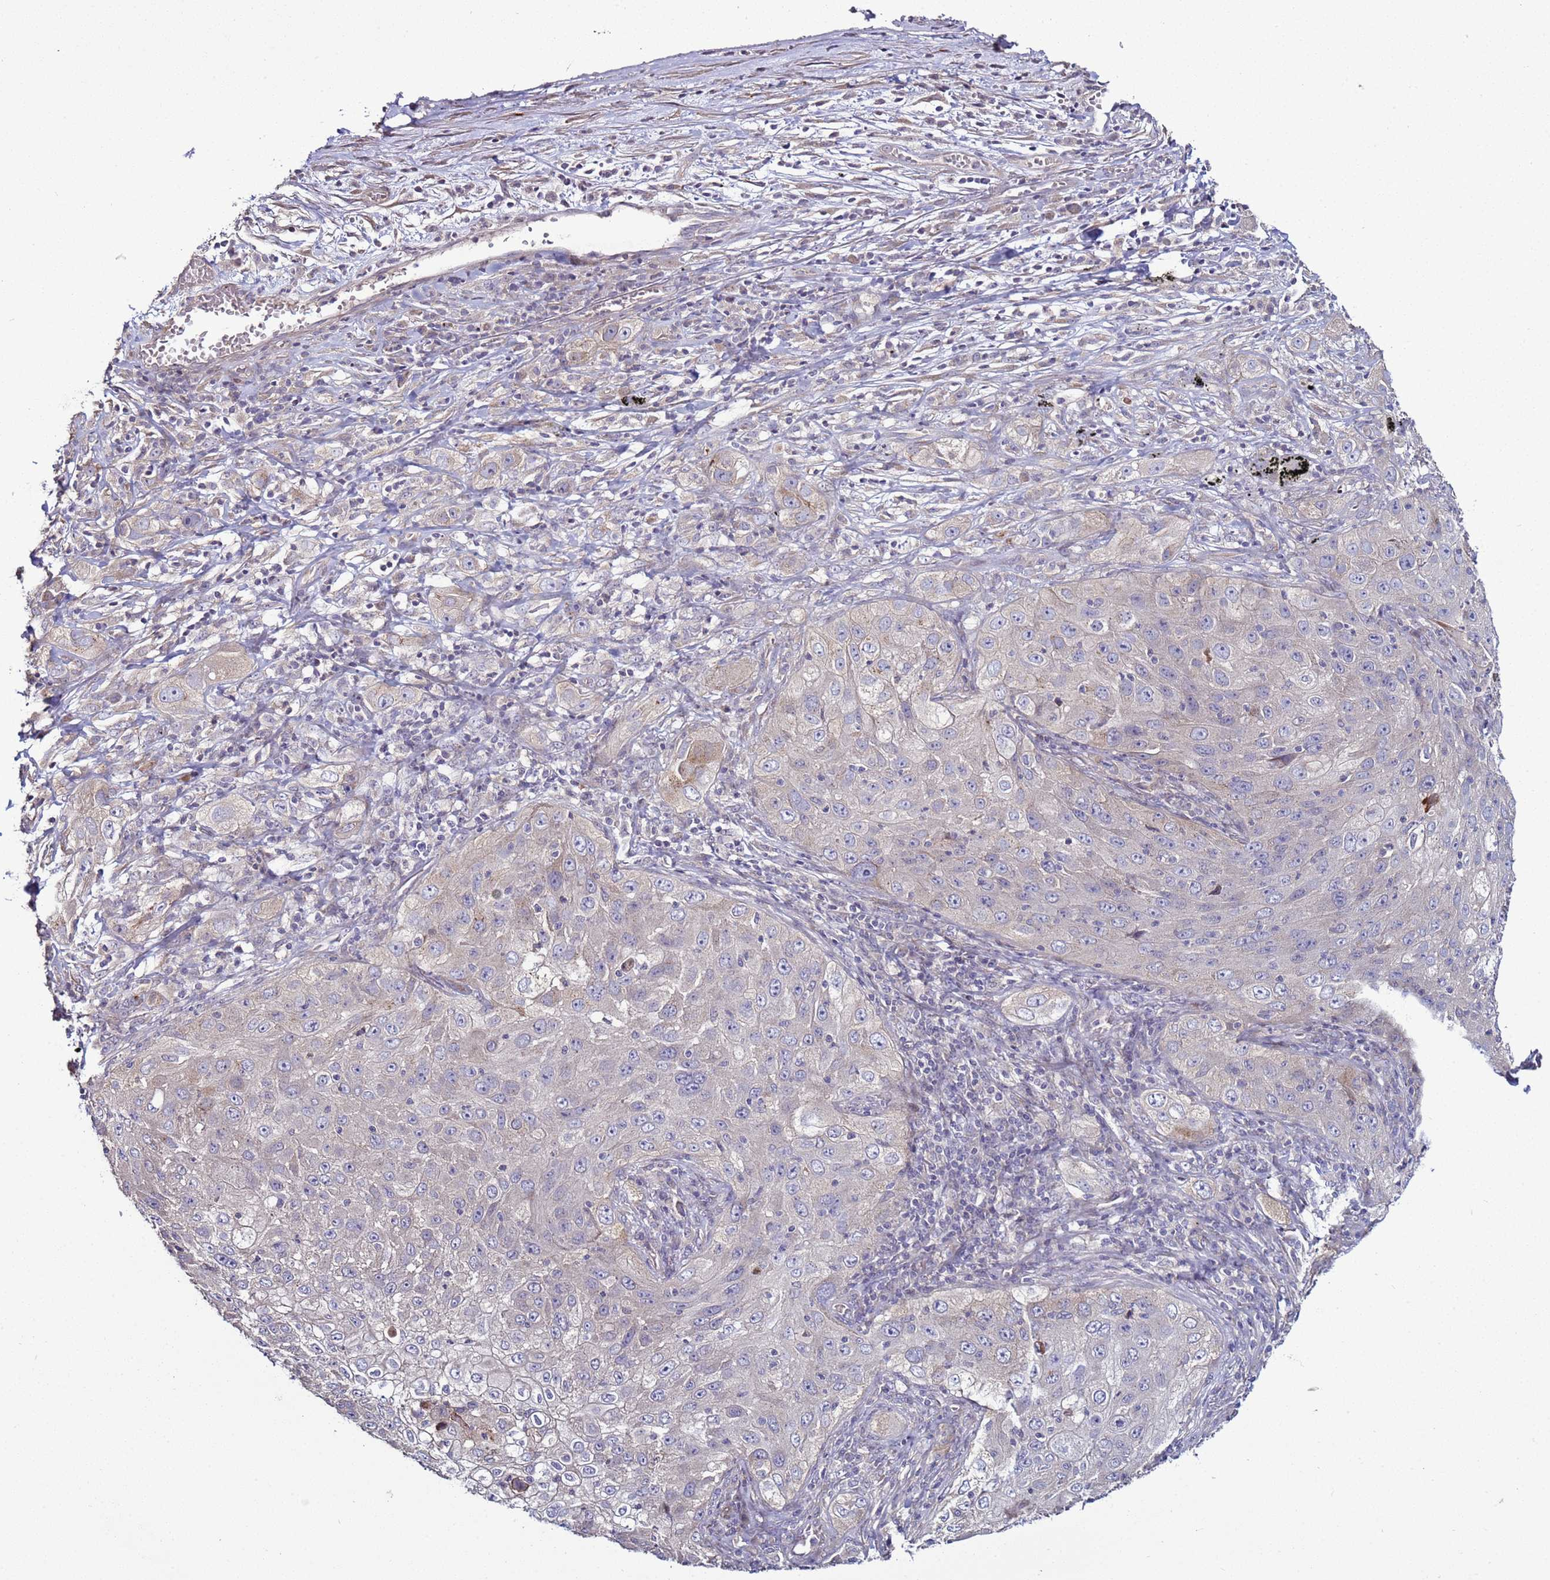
{"staining": {"intensity": "negative", "quantity": "none", "location": "none"}, "tissue": "lung cancer", "cell_type": "Tumor cells", "image_type": "cancer", "snomed": [{"axis": "morphology", "description": "Squamous cell carcinoma, NOS"}, {"axis": "topography", "description": "Lung"}], "caption": "A high-resolution micrograph shows immunohistochemistry (IHC) staining of lung squamous cell carcinoma, which shows no significant staining in tumor cells.", "gene": "RABL2B", "patient": {"sex": "female", "age": 69}}